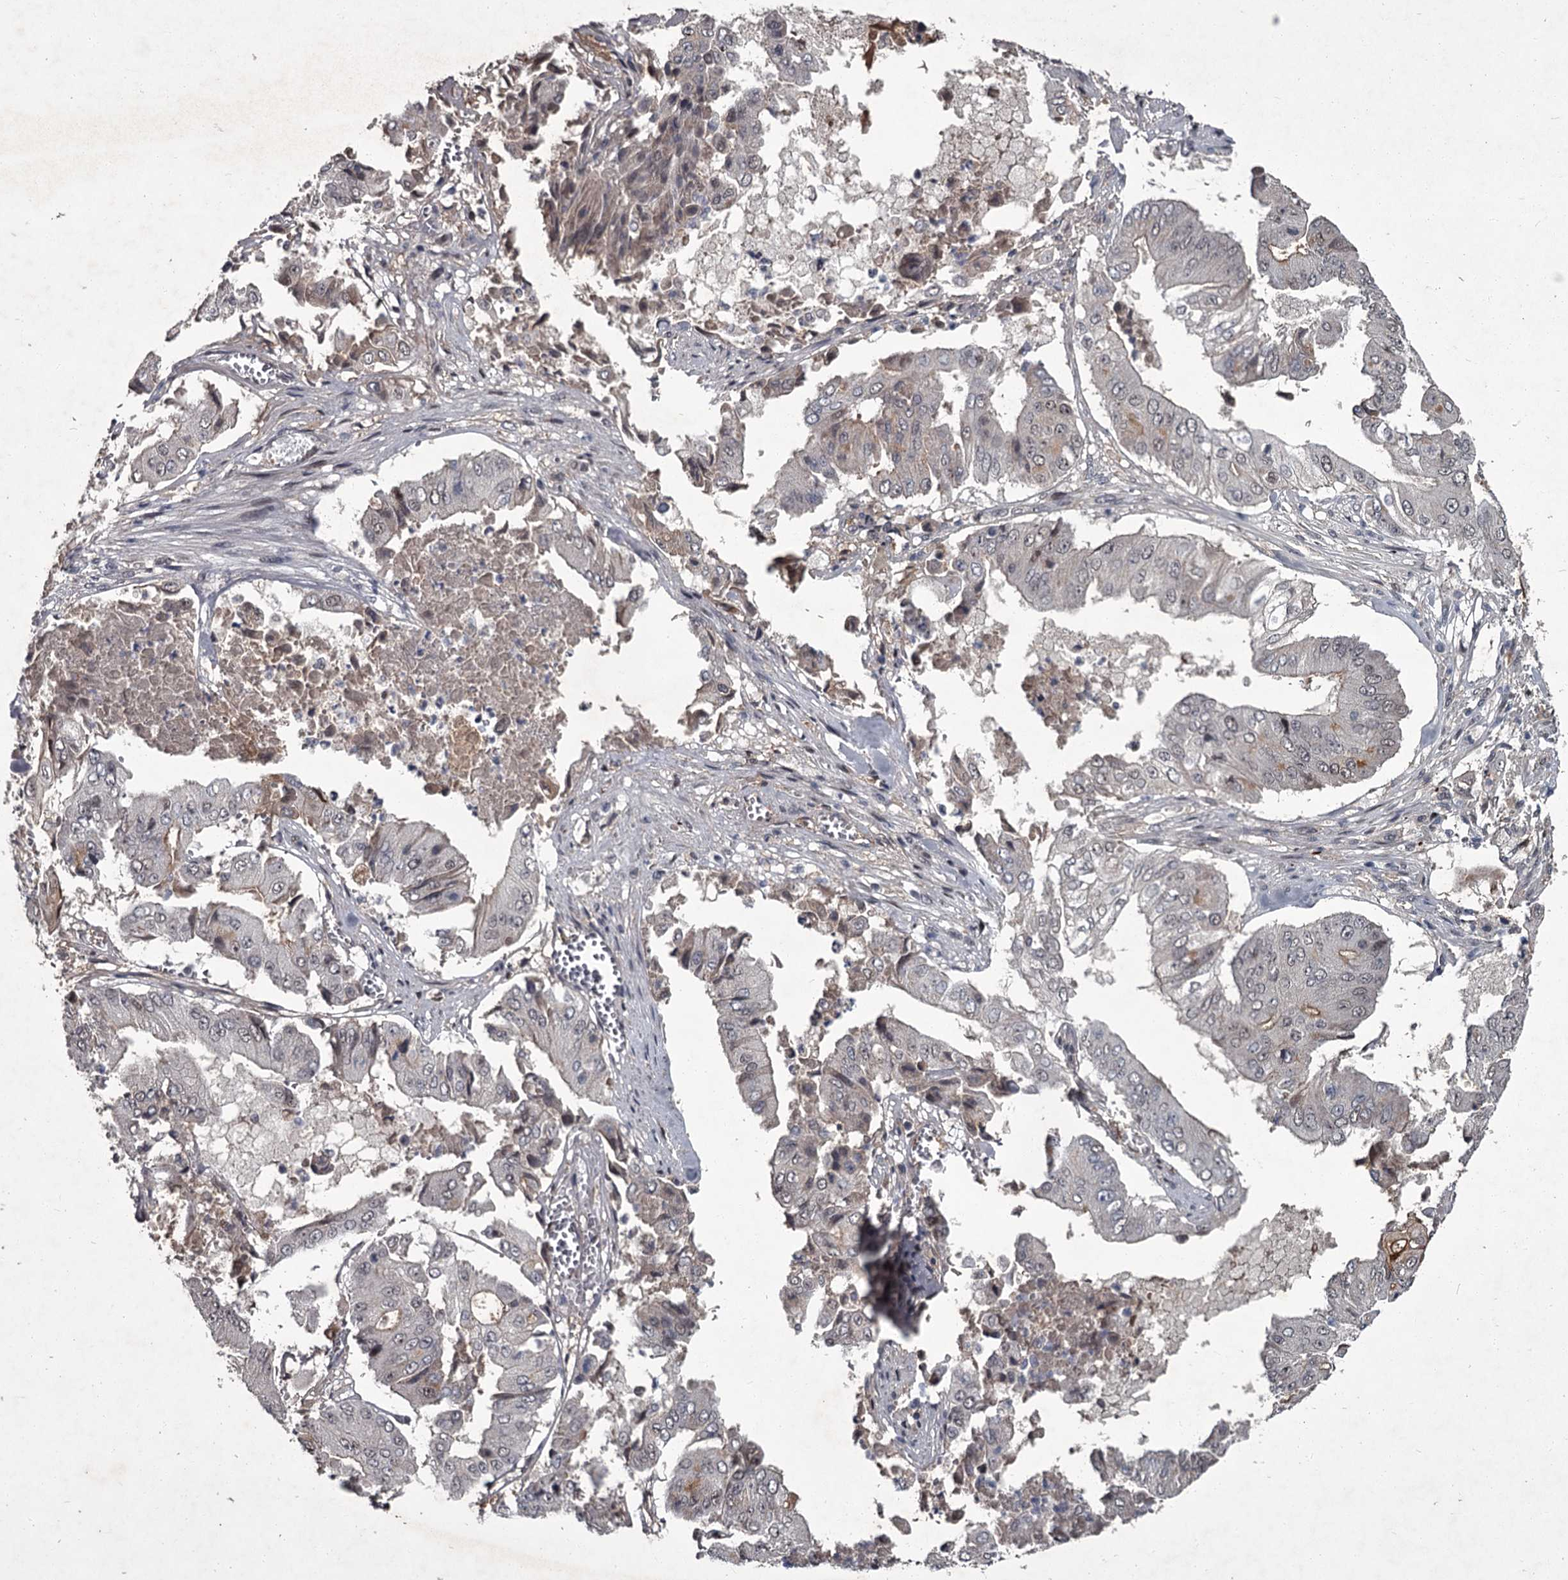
{"staining": {"intensity": "weak", "quantity": "25%-75%", "location": "nuclear"}, "tissue": "pancreatic cancer", "cell_type": "Tumor cells", "image_type": "cancer", "snomed": [{"axis": "morphology", "description": "Adenocarcinoma, NOS"}, {"axis": "topography", "description": "Pancreas"}], "caption": "The histopathology image displays staining of adenocarcinoma (pancreatic), revealing weak nuclear protein expression (brown color) within tumor cells.", "gene": "FLVCR2", "patient": {"sex": "female", "age": 77}}